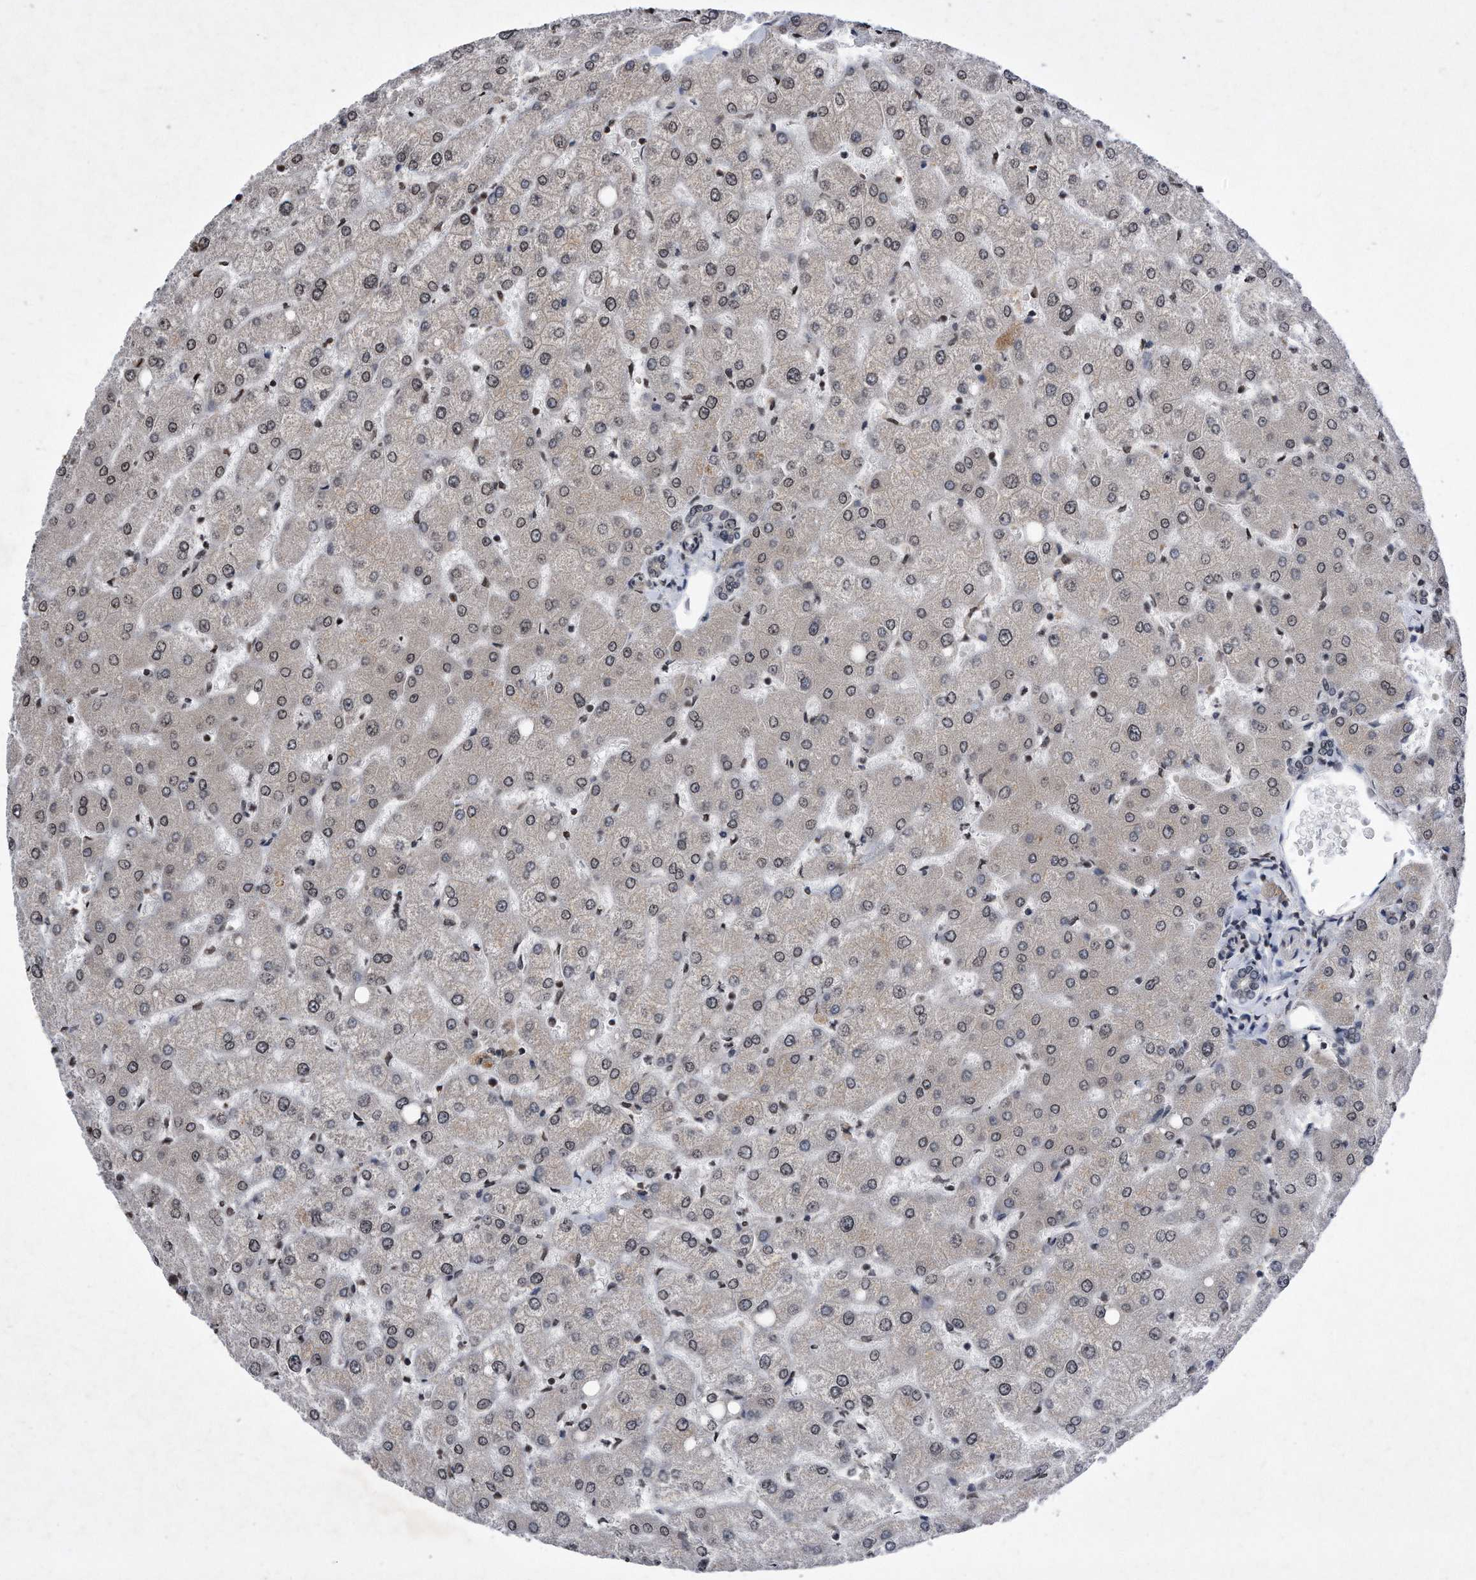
{"staining": {"intensity": "negative", "quantity": "none", "location": "none"}, "tissue": "liver", "cell_type": "Cholangiocytes", "image_type": "normal", "snomed": [{"axis": "morphology", "description": "Normal tissue, NOS"}, {"axis": "topography", "description": "Liver"}], "caption": "Immunohistochemistry of normal human liver shows no positivity in cholangiocytes.", "gene": "DAB1", "patient": {"sex": "female", "age": 54}}